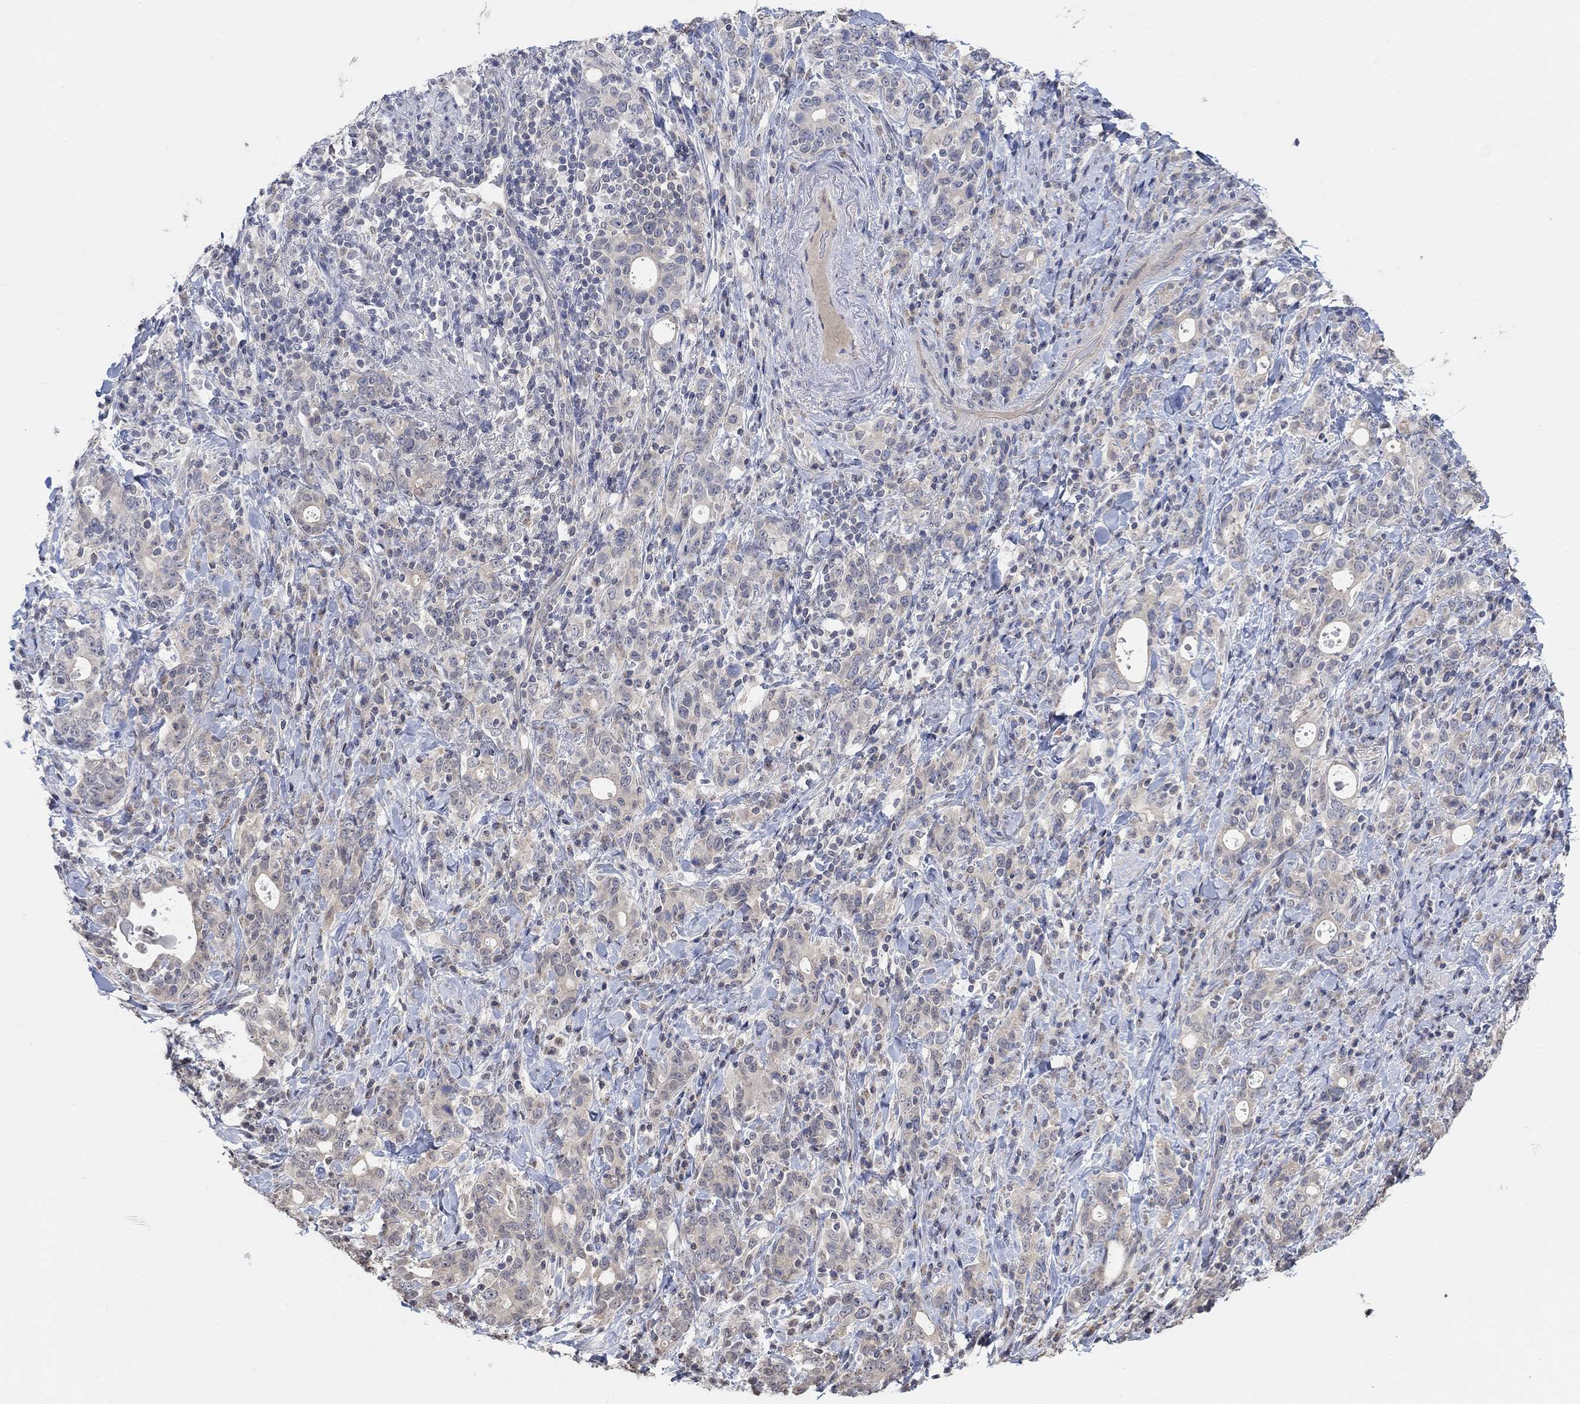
{"staining": {"intensity": "negative", "quantity": "none", "location": "none"}, "tissue": "stomach cancer", "cell_type": "Tumor cells", "image_type": "cancer", "snomed": [{"axis": "morphology", "description": "Adenocarcinoma, NOS"}, {"axis": "topography", "description": "Stomach"}], "caption": "Micrograph shows no protein expression in tumor cells of adenocarcinoma (stomach) tissue.", "gene": "UNC5B", "patient": {"sex": "male", "age": 79}}